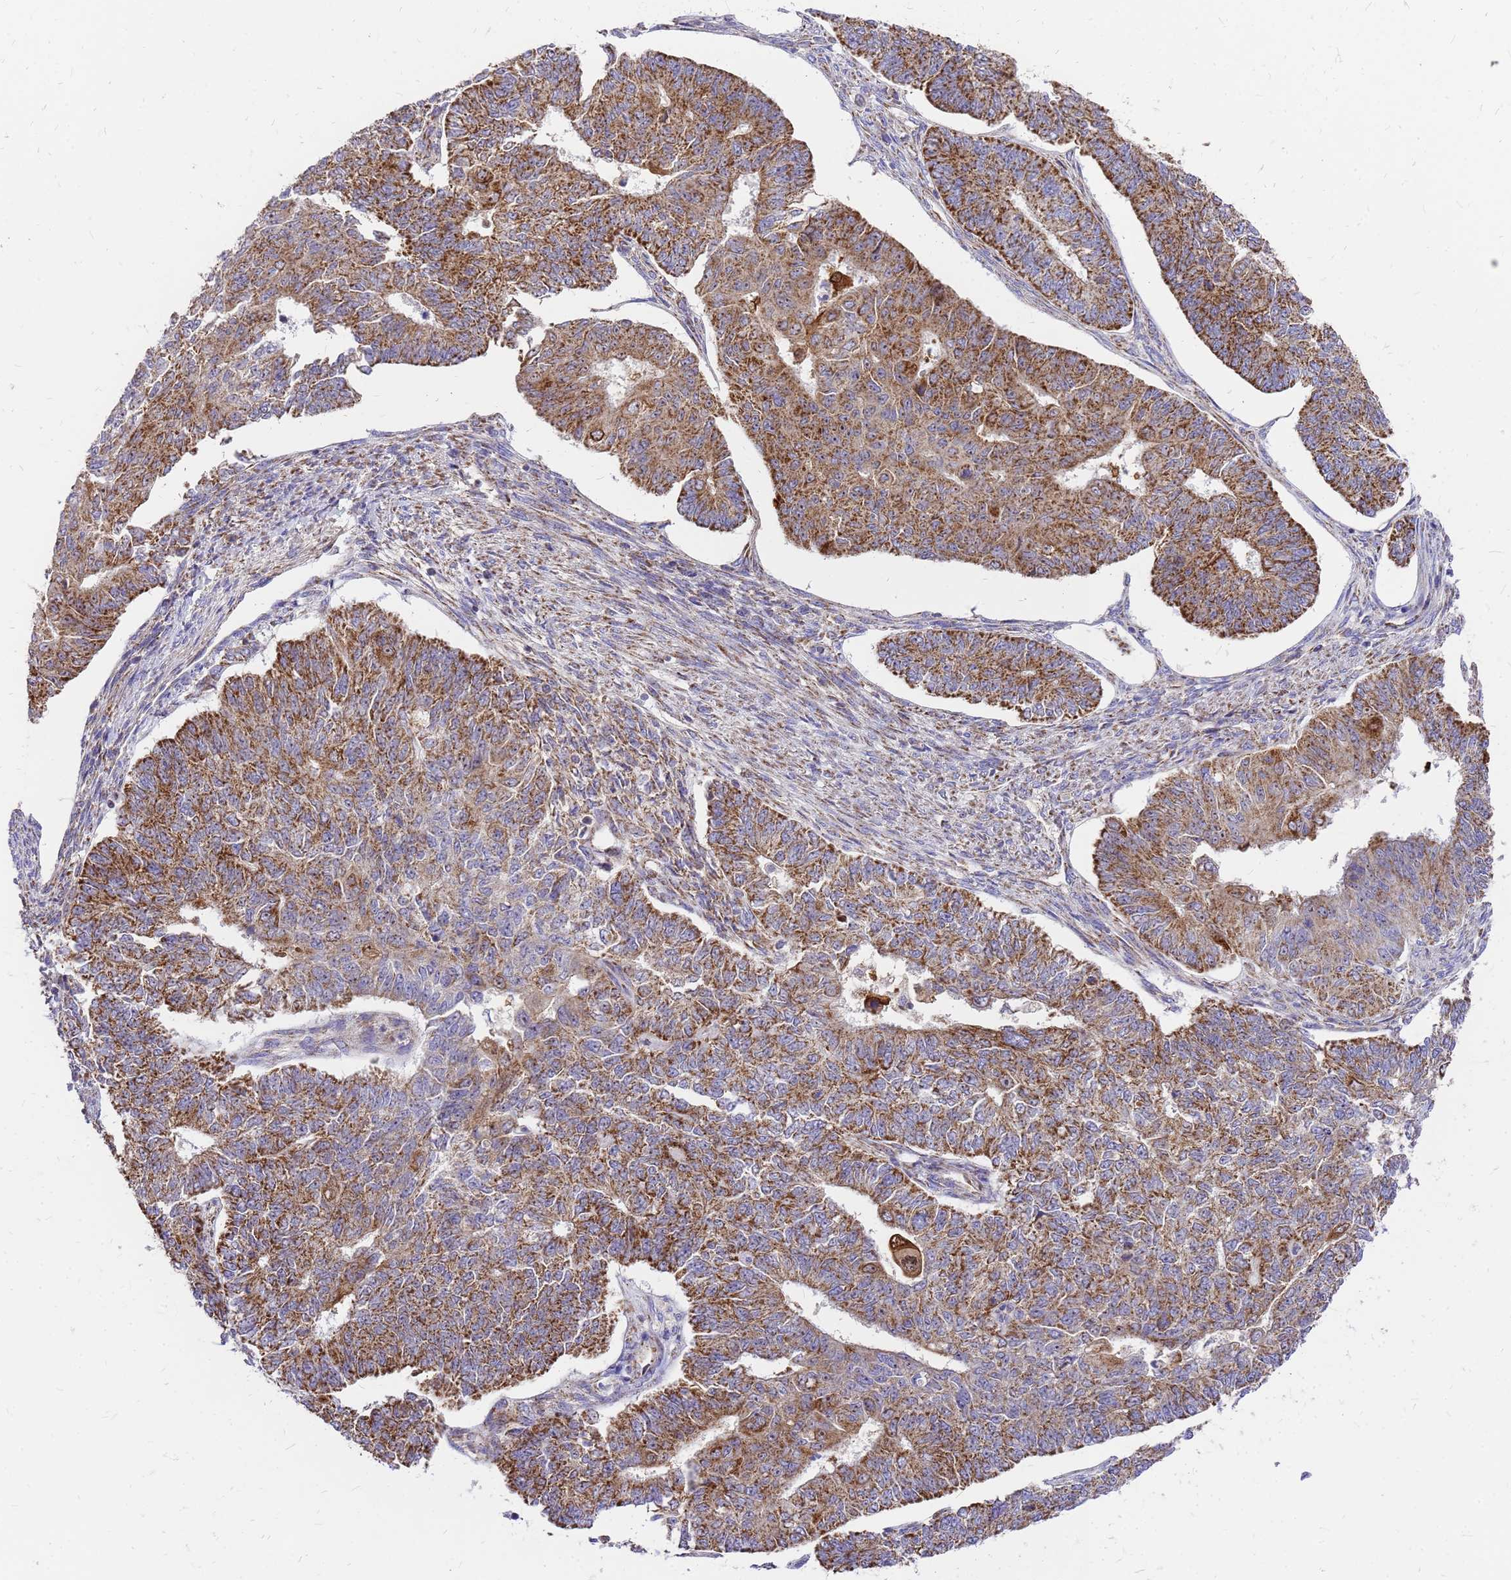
{"staining": {"intensity": "strong", "quantity": ">75%", "location": "cytoplasmic/membranous"}, "tissue": "endometrial cancer", "cell_type": "Tumor cells", "image_type": "cancer", "snomed": [{"axis": "morphology", "description": "Adenocarcinoma, NOS"}, {"axis": "topography", "description": "Endometrium"}], "caption": "Immunohistochemical staining of human endometrial cancer (adenocarcinoma) reveals high levels of strong cytoplasmic/membranous protein expression in approximately >75% of tumor cells. (IHC, brightfield microscopy, high magnification).", "gene": "MRPS26", "patient": {"sex": "female", "age": 32}}